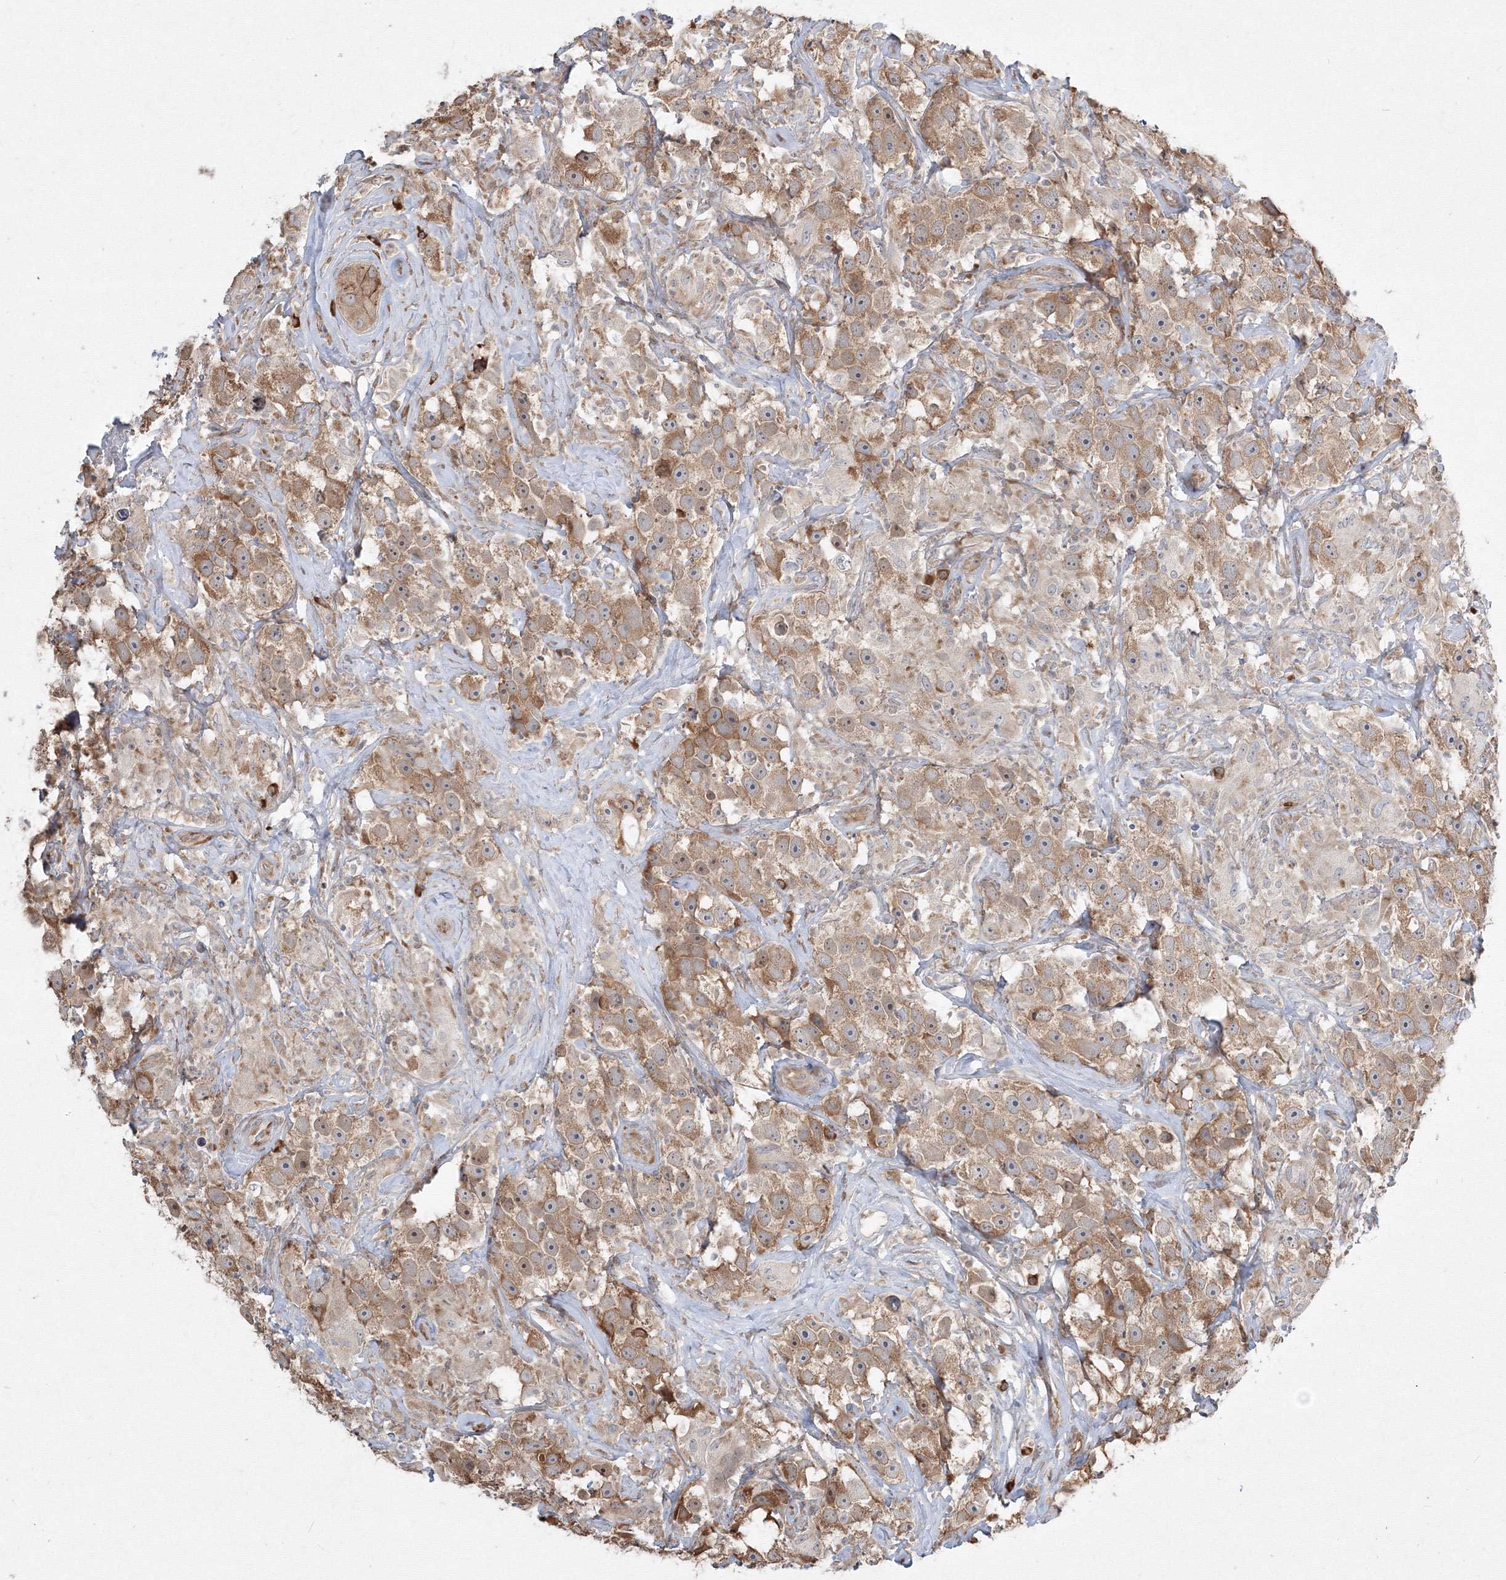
{"staining": {"intensity": "moderate", "quantity": ">75%", "location": "cytoplasmic/membranous"}, "tissue": "testis cancer", "cell_type": "Tumor cells", "image_type": "cancer", "snomed": [{"axis": "morphology", "description": "Seminoma, NOS"}, {"axis": "topography", "description": "Testis"}], "caption": "Immunohistochemical staining of testis seminoma reveals medium levels of moderate cytoplasmic/membranous protein positivity in approximately >75% of tumor cells.", "gene": "FBXL8", "patient": {"sex": "male", "age": 49}}